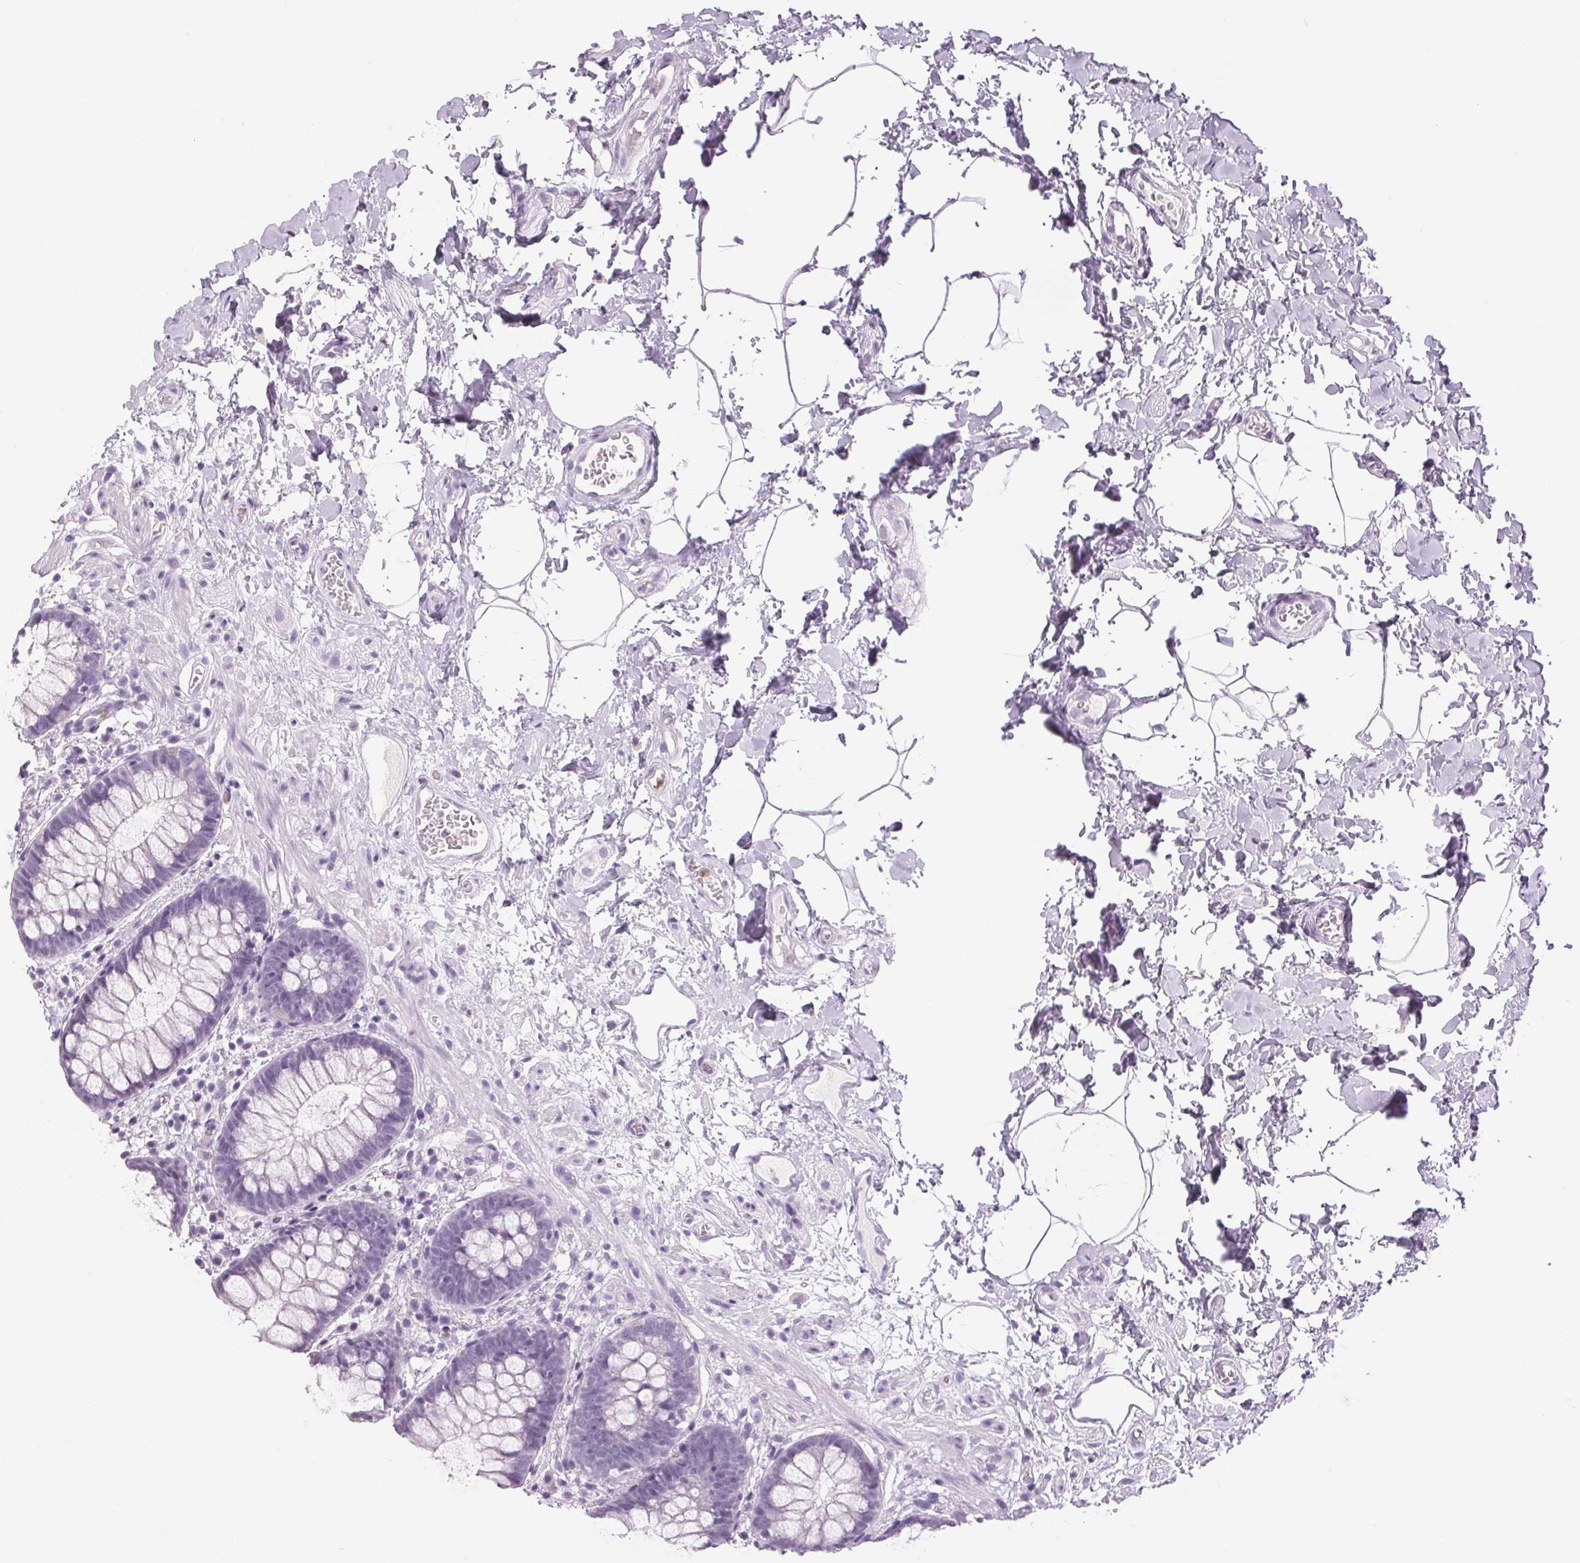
{"staining": {"intensity": "negative", "quantity": "none", "location": "none"}, "tissue": "rectum", "cell_type": "Glandular cells", "image_type": "normal", "snomed": [{"axis": "morphology", "description": "Normal tissue, NOS"}, {"axis": "topography", "description": "Rectum"}], "caption": "Rectum was stained to show a protein in brown. There is no significant expression in glandular cells. The staining is performed using DAB brown chromogen with nuclei counter-stained in using hematoxylin.", "gene": "LTF", "patient": {"sex": "female", "age": 62}}